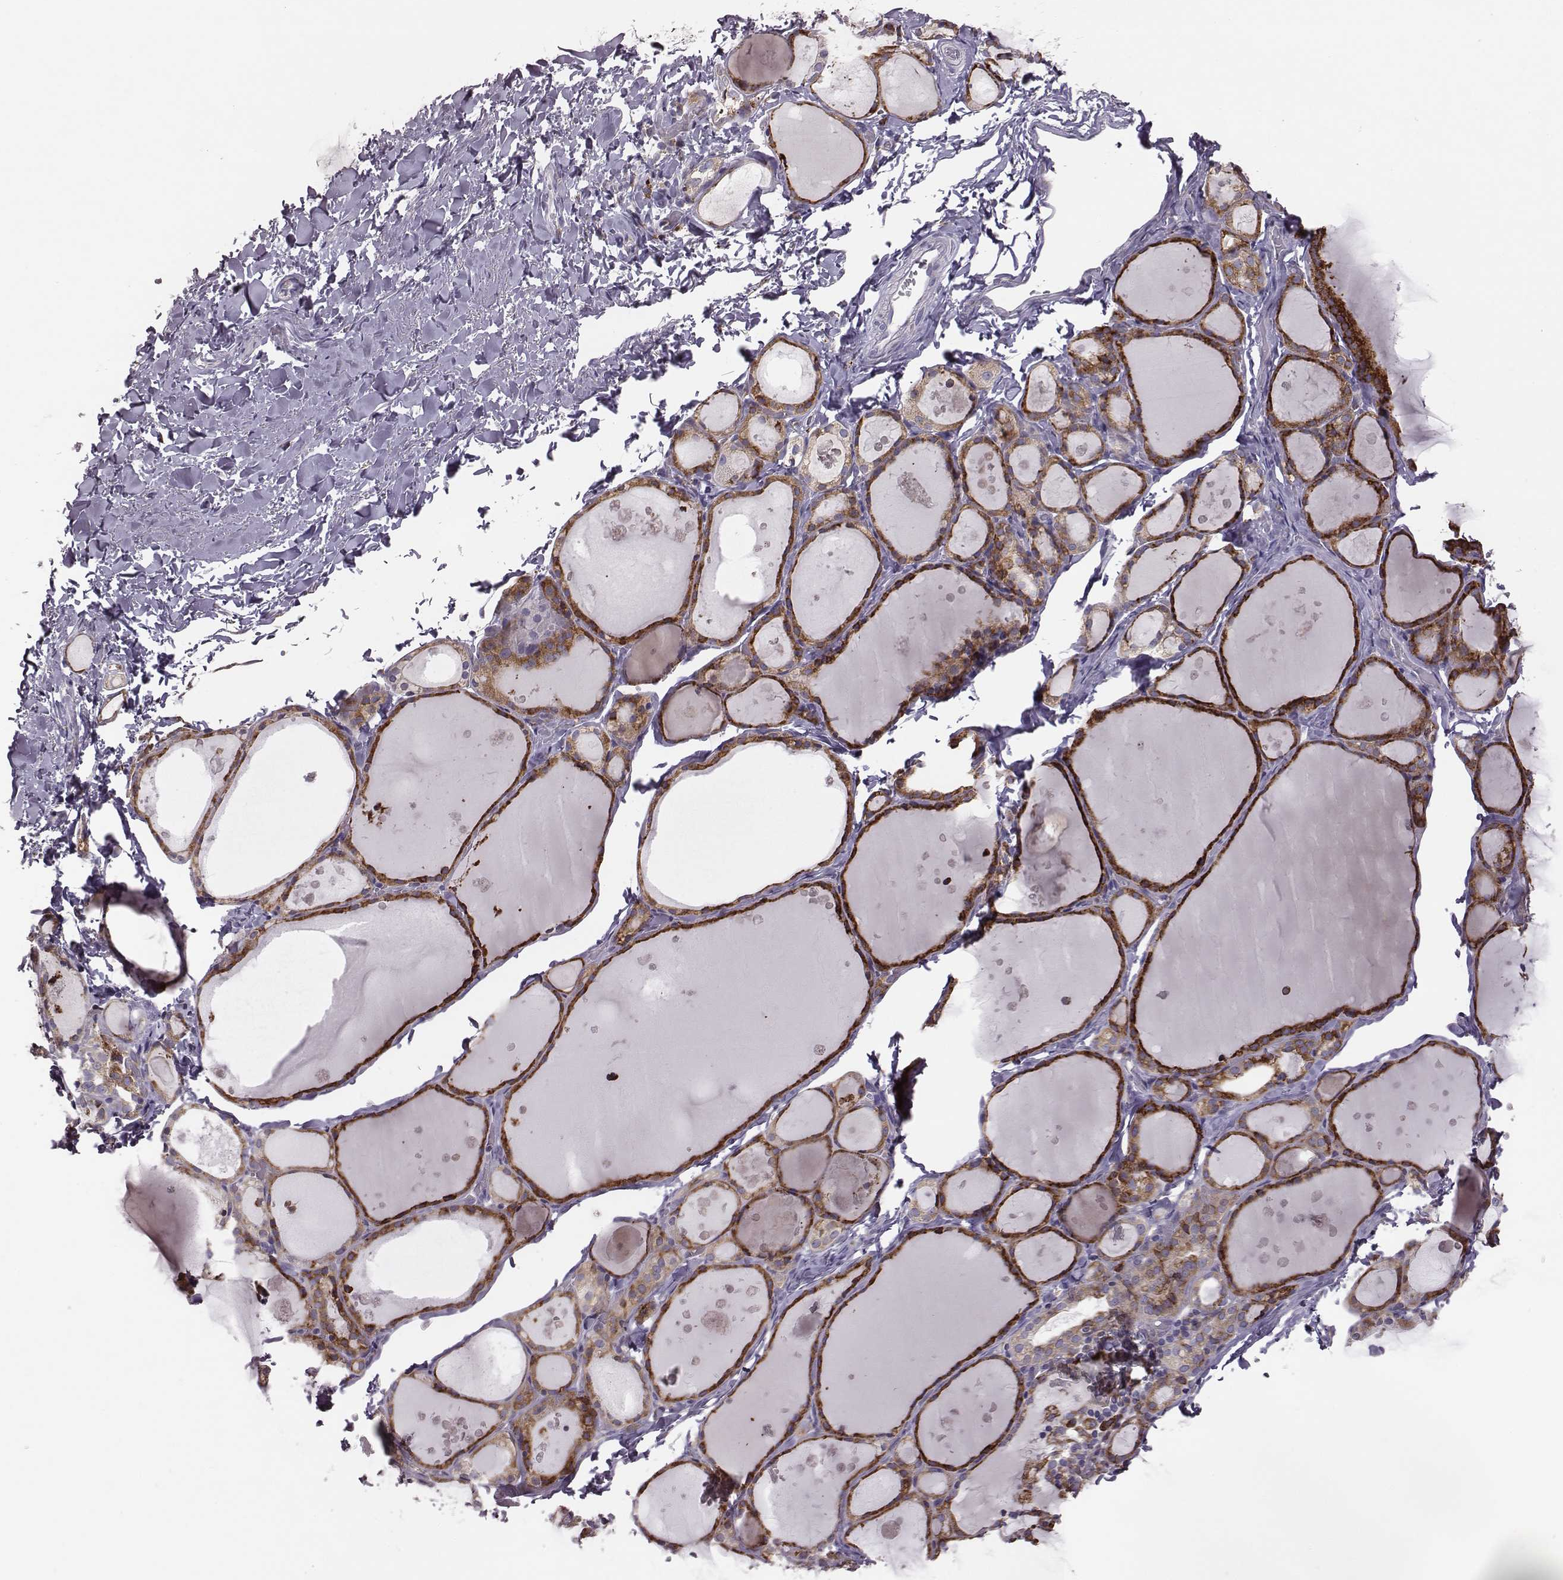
{"staining": {"intensity": "strong", "quantity": ">75%", "location": "cytoplasmic/membranous"}, "tissue": "thyroid gland", "cell_type": "Glandular cells", "image_type": "normal", "snomed": [{"axis": "morphology", "description": "Normal tissue, NOS"}, {"axis": "topography", "description": "Thyroid gland"}], "caption": "Glandular cells reveal high levels of strong cytoplasmic/membranous positivity in about >75% of cells in unremarkable human thyroid gland. (DAB (3,3'-diaminobenzidine) = brown stain, brightfield microscopy at high magnification).", "gene": "SELENOI", "patient": {"sex": "male", "age": 68}}